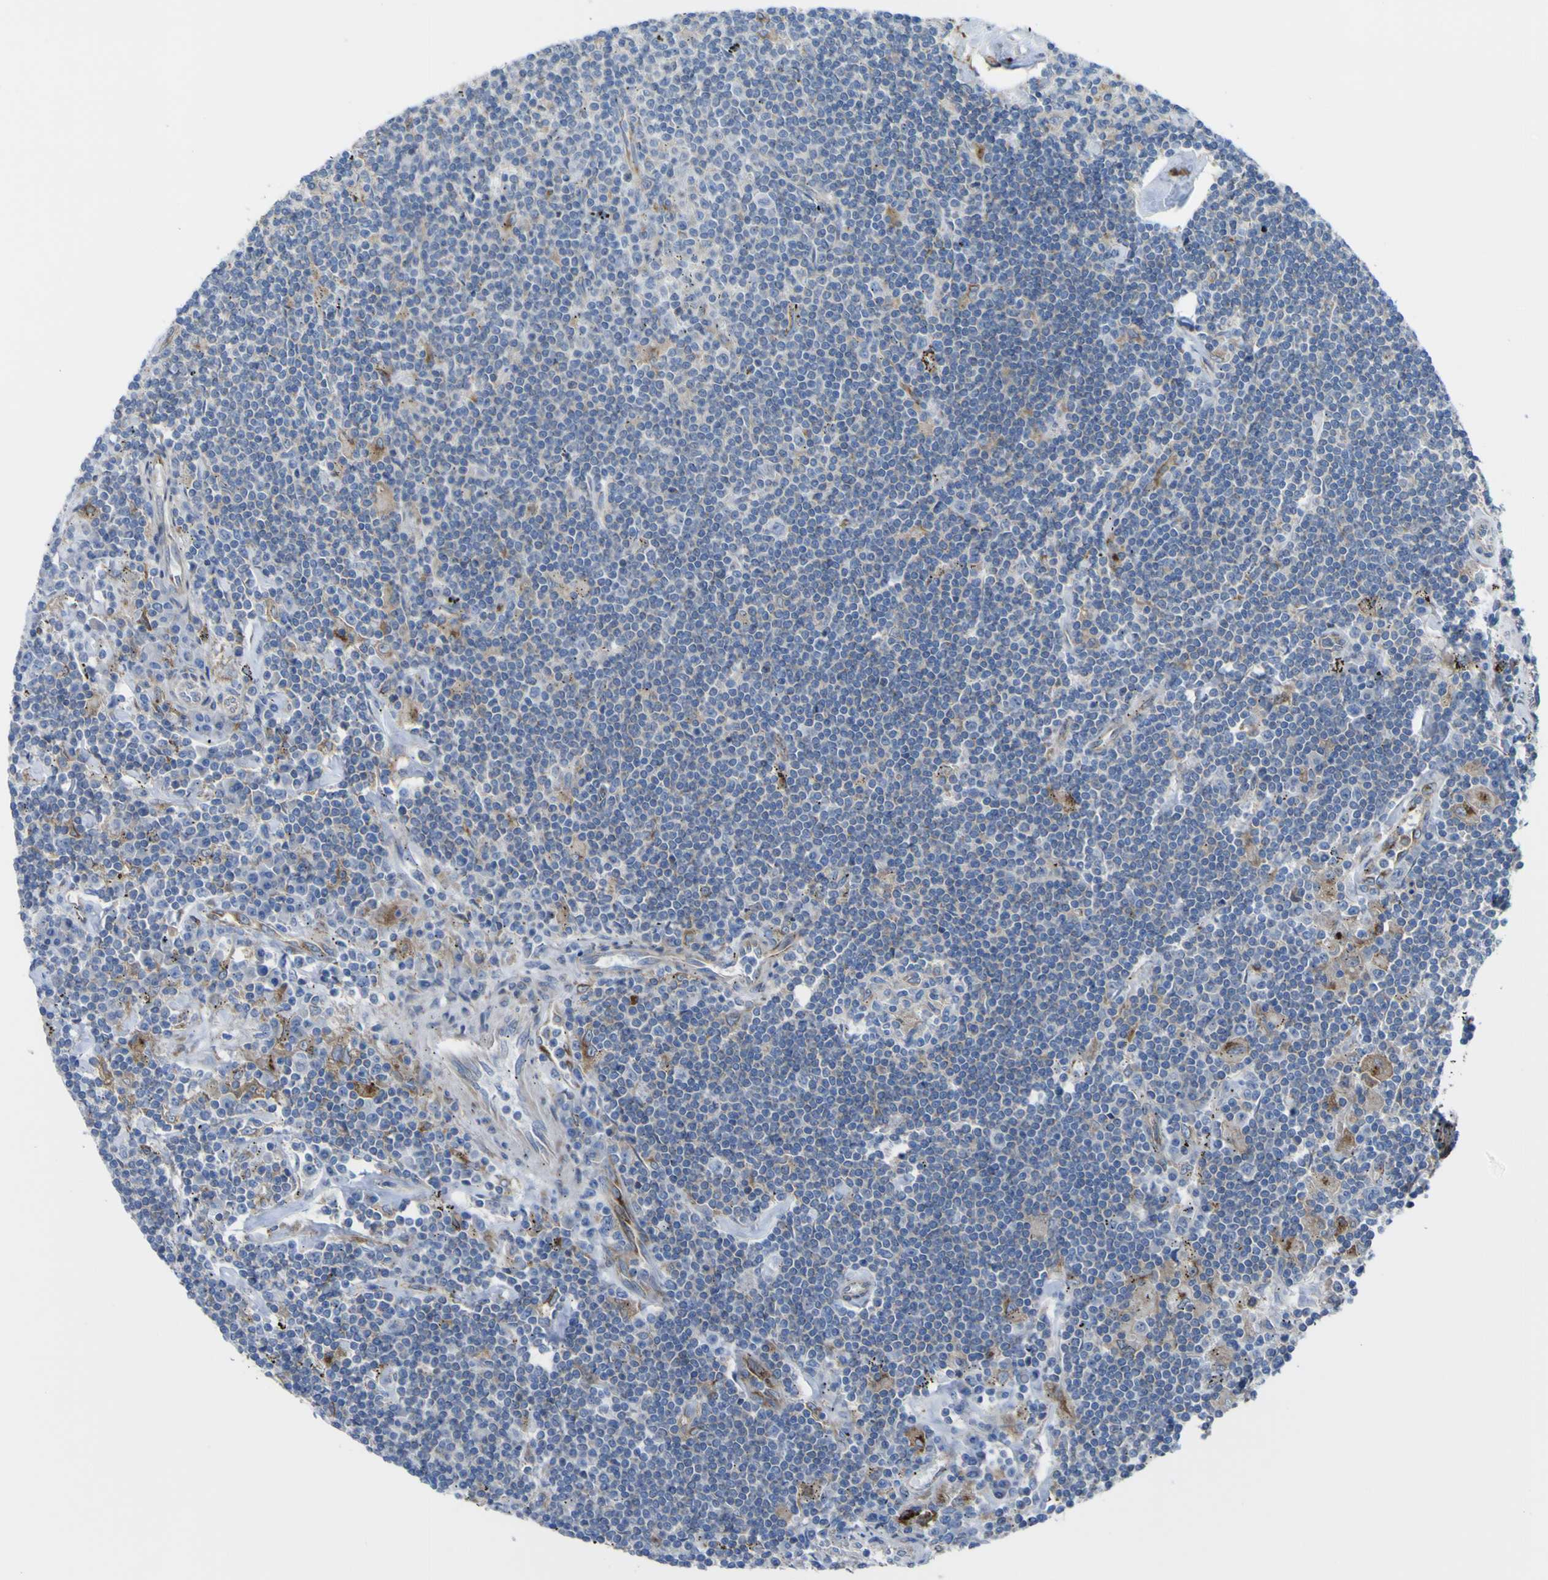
{"staining": {"intensity": "weak", "quantity": "<25%", "location": "cytoplasmic/membranous"}, "tissue": "lymphoma", "cell_type": "Tumor cells", "image_type": "cancer", "snomed": [{"axis": "morphology", "description": "Malignant lymphoma, non-Hodgkin's type, Low grade"}, {"axis": "topography", "description": "Spleen"}], "caption": "Protein analysis of low-grade malignant lymphoma, non-Hodgkin's type exhibits no significant expression in tumor cells.", "gene": "CST3", "patient": {"sex": "male", "age": 76}}